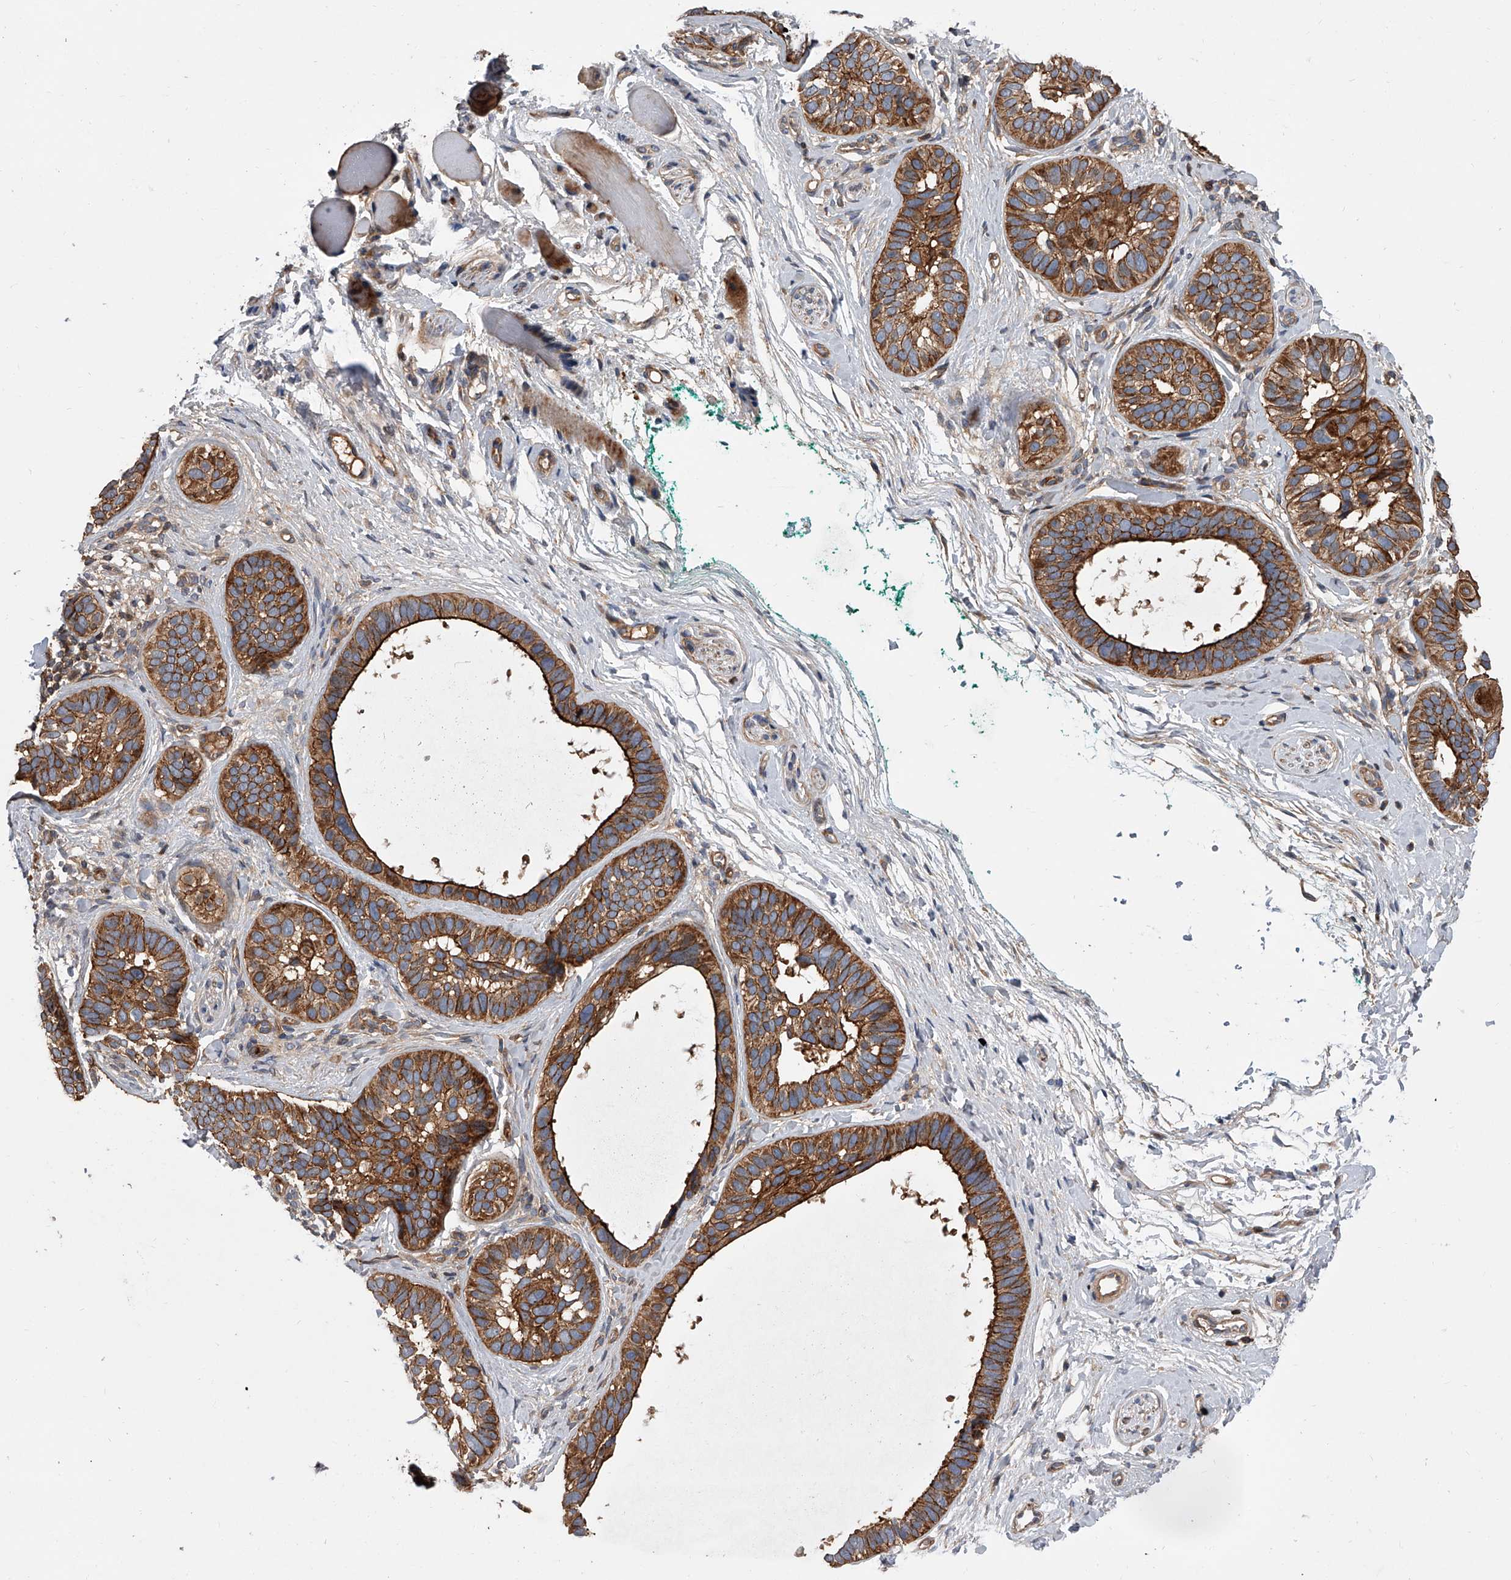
{"staining": {"intensity": "strong", "quantity": ">75%", "location": "cytoplasmic/membranous"}, "tissue": "skin cancer", "cell_type": "Tumor cells", "image_type": "cancer", "snomed": [{"axis": "morphology", "description": "Basal cell carcinoma"}, {"axis": "topography", "description": "Skin"}], "caption": "Strong cytoplasmic/membranous positivity is present in about >75% of tumor cells in skin cancer. Ihc stains the protein of interest in brown and the nuclei are stained blue.", "gene": "USP47", "patient": {"sex": "male", "age": 62}}